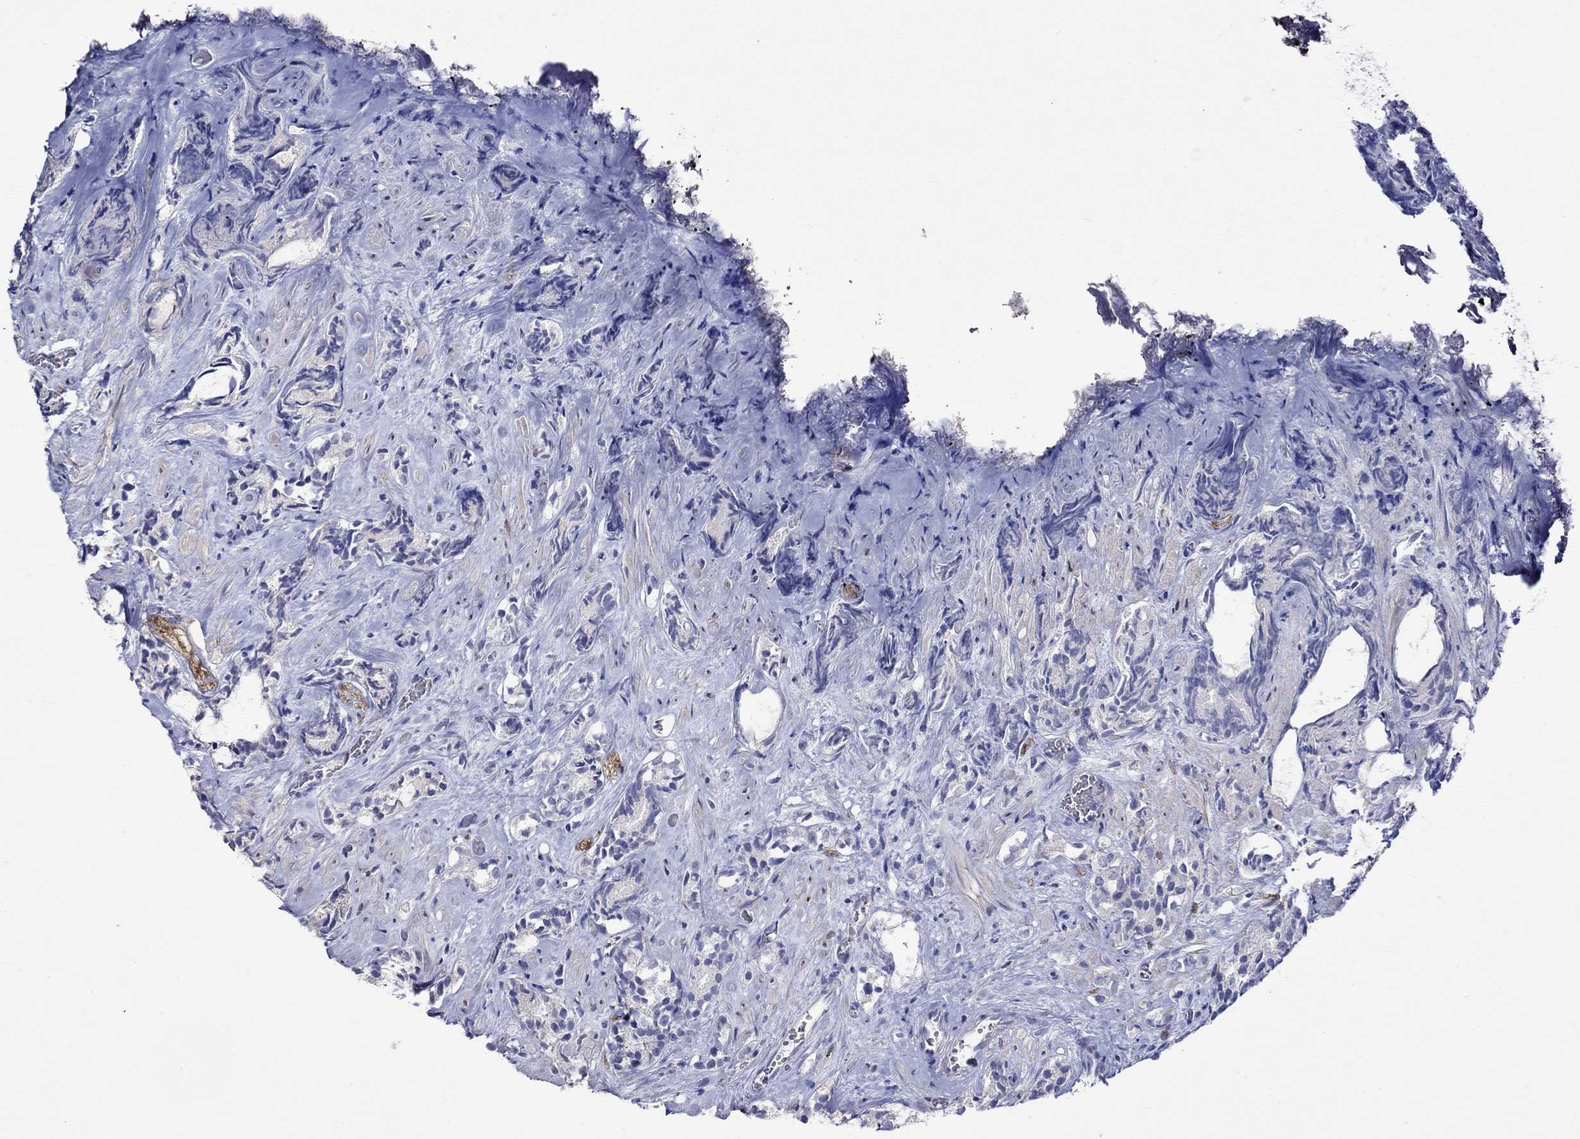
{"staining": {"intensity": "negative", "quantity": "none", "location": "none"}, "tissue": "prostate cancer", "cell_type": "Tumor cells", "image_type": "cancer", "snomed": [{"axis": "morphology", "description": "Adenocarcinoma, High grade"}, {"axis": "topography", "description": "Prostate"}], "caption": "Immunohistochemistry micrograph of neoplastic tissue: human prostate high-grade adenocarcinoma stained with DAB (3,3'-diaminobenzidine) shows no significant protein positivity in tumor cells.", "gene": "CRYAB", "patient": {"sex": "male", "age": 90}}